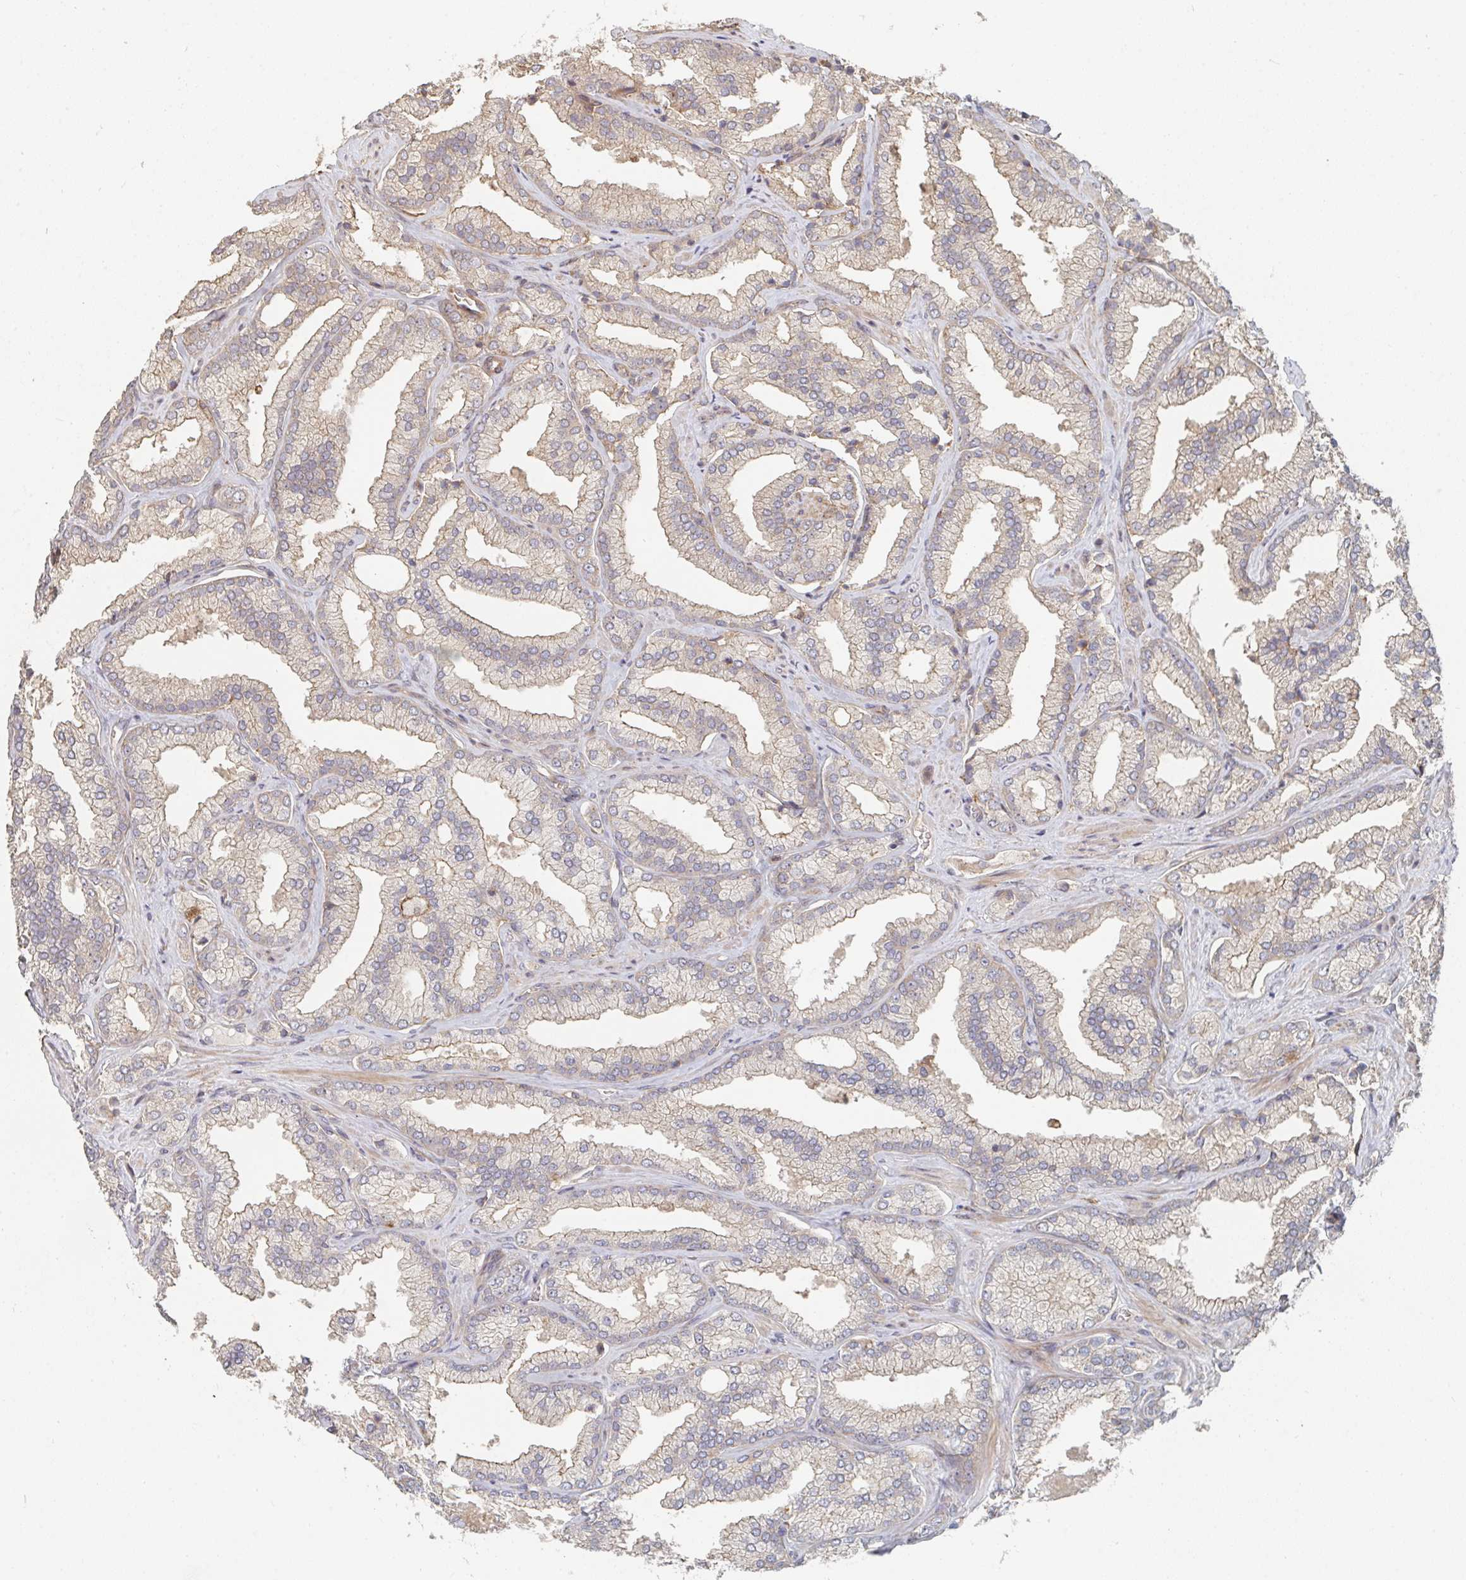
{"staining": {"intensity": "weak", "quantity": "25%-75%", "location": "cytoplasmic/membranous"}, "tissue": "prostate cancer", "cell_type": "Tumor cells", "image_type": "cancer", "snomed": [{"axis": "morphology", "description": "Adenocarcinoma, High grade"}, {"axis": "topography", "description": "Prostate"}], "caption": "High-grade adenocarcinoma (prostate) stained with a protein marker shows weak staining in tumor cells.", "gene": "PTEN", "patient": {"sex": "male", "age": 68}}